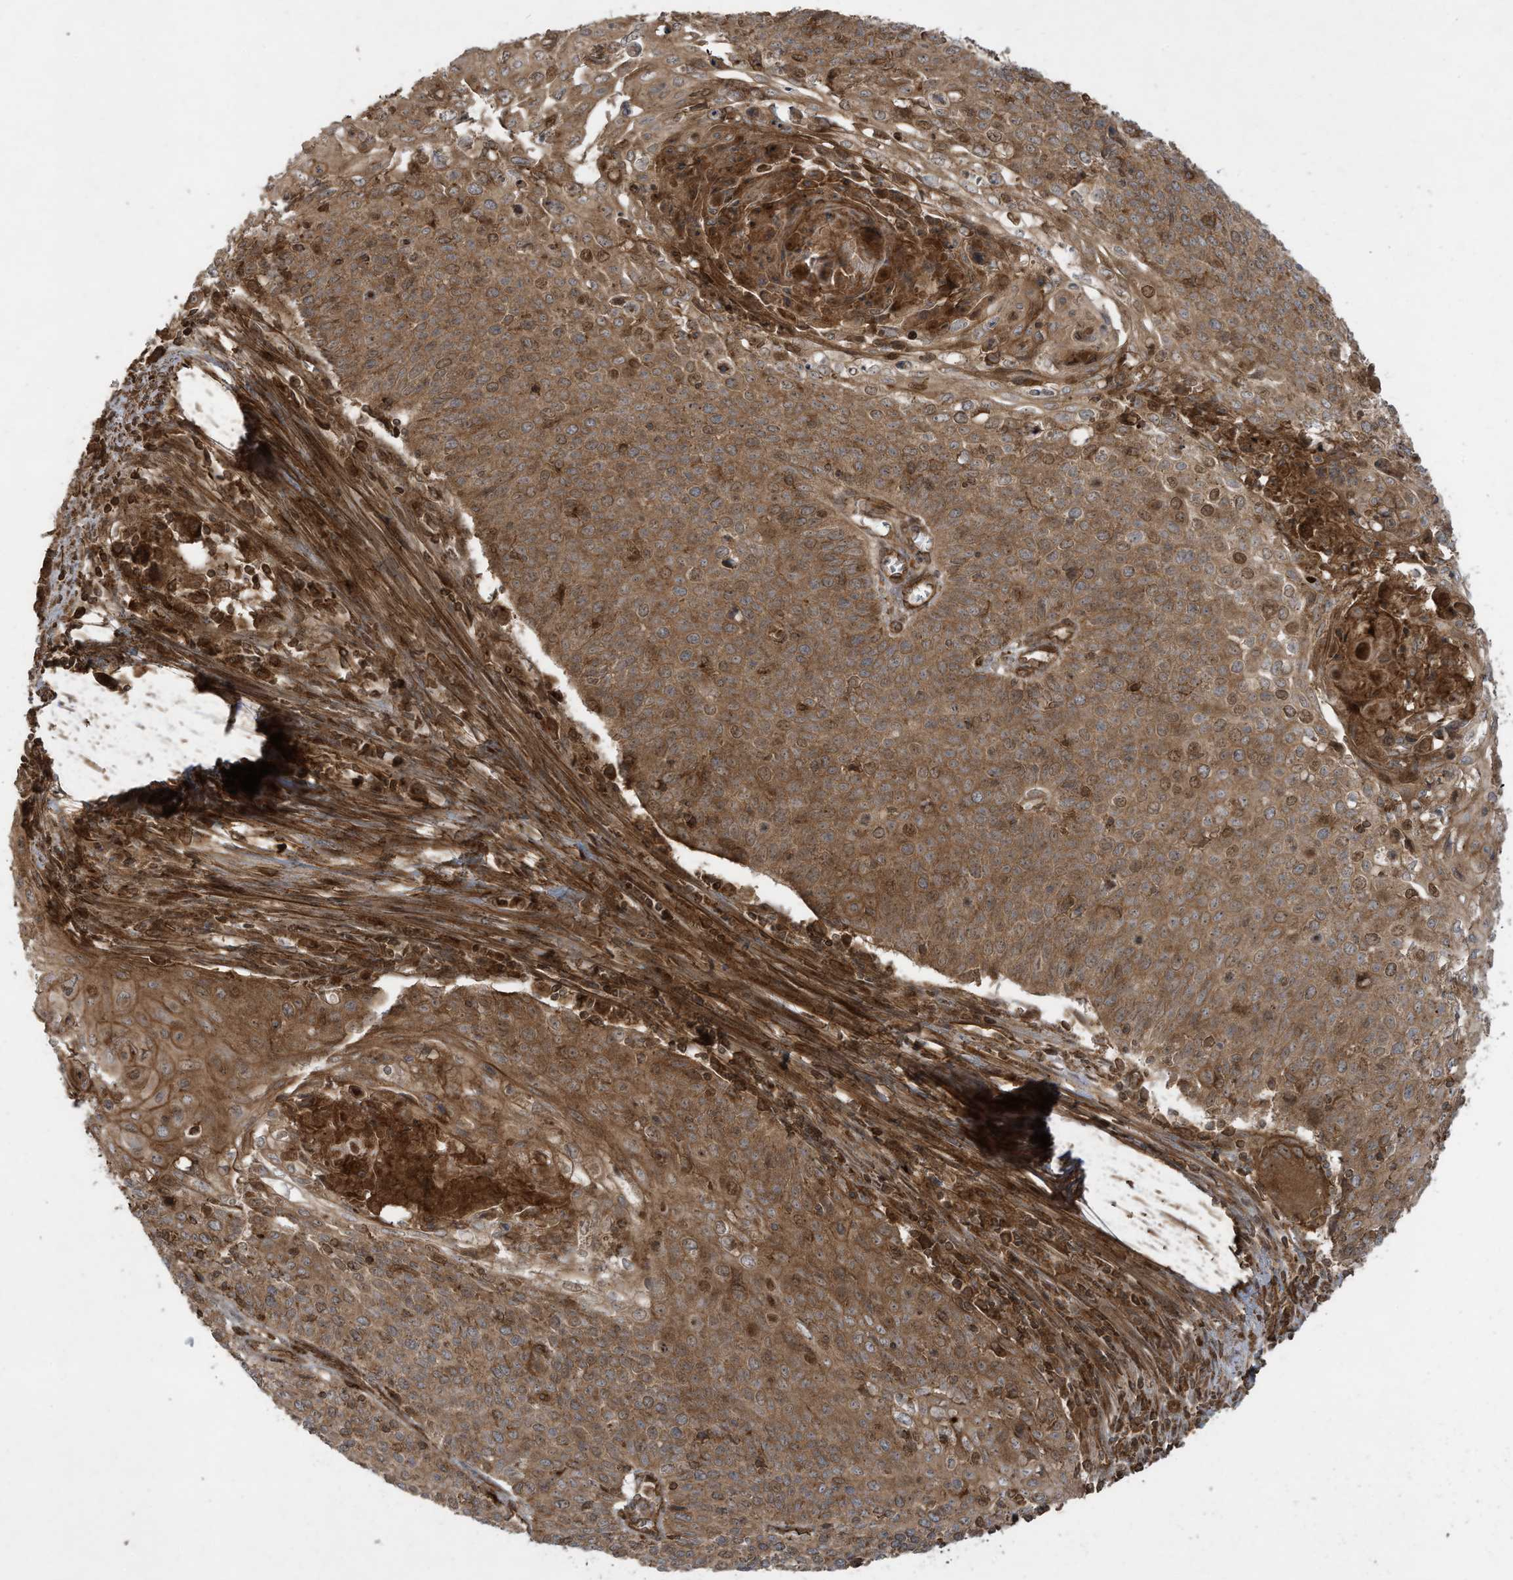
{"staining": {"intensity": "moderate", "quantity": ">75%", "location": "cytoplasmic/membranous,nuclear"}, "tissue": "cervical cancer", "cell_type": "Tumor cells", "image_type": "cancer", "snomed": [{"axis": "morphology", "description": "Squamous cell carcinoma, NOS"}, {"axis": "topography", "description": "Cervix"}], "caption": "IHC of human squamous cell carcinoma (cervical) displays medium levels of moderate cytoplasmic/membranous and nuclear positivity in approximately >75% of tumor cells.", "gene": "DDIT4", "patient": {"sex": "female", "age": 39}}